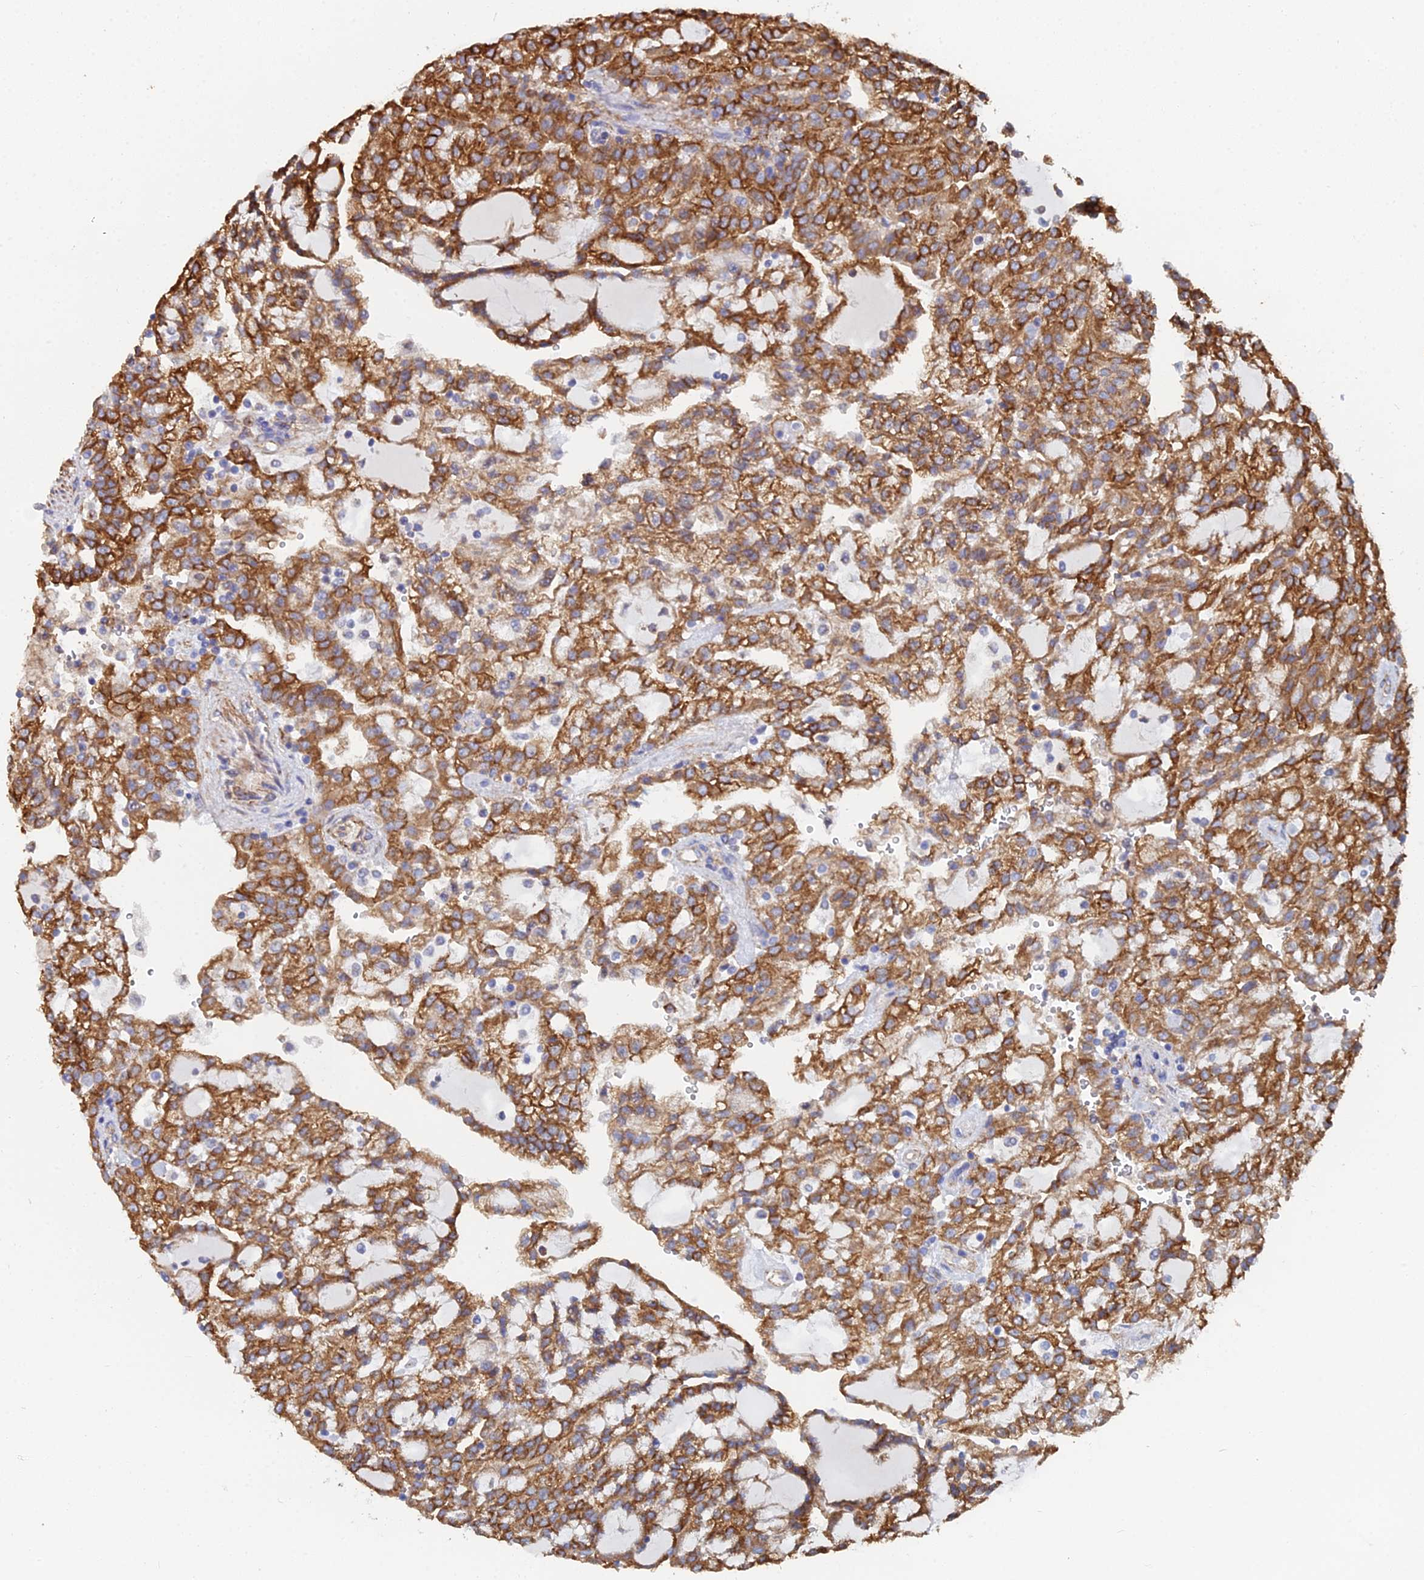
{"staining": {"intensity": "strong", "quantity": ">75%", "location": "cytoplasmic/membranous"}, "tissue": "renal cancer", "cell_type": "Tumor cells", "image_type": "cancer", "snomed": [{"axis": "morphology", "description": "Adenocarcinoma, NOS"}, {"axis": "topography", "description": "Kidney"}], "caption": "An immunohistochemistry (IHC) histopathology image of tumor tissue is shown. Protein staining in brown shows strong cytoplasmic/membranous positivity in adenocarcinoma (renal) within tumor cells. (DAB = brown stain, brightfield microscopy at high magnification).", "gene": "GPR42", "patient": {"sex": "male", "age": 63}}